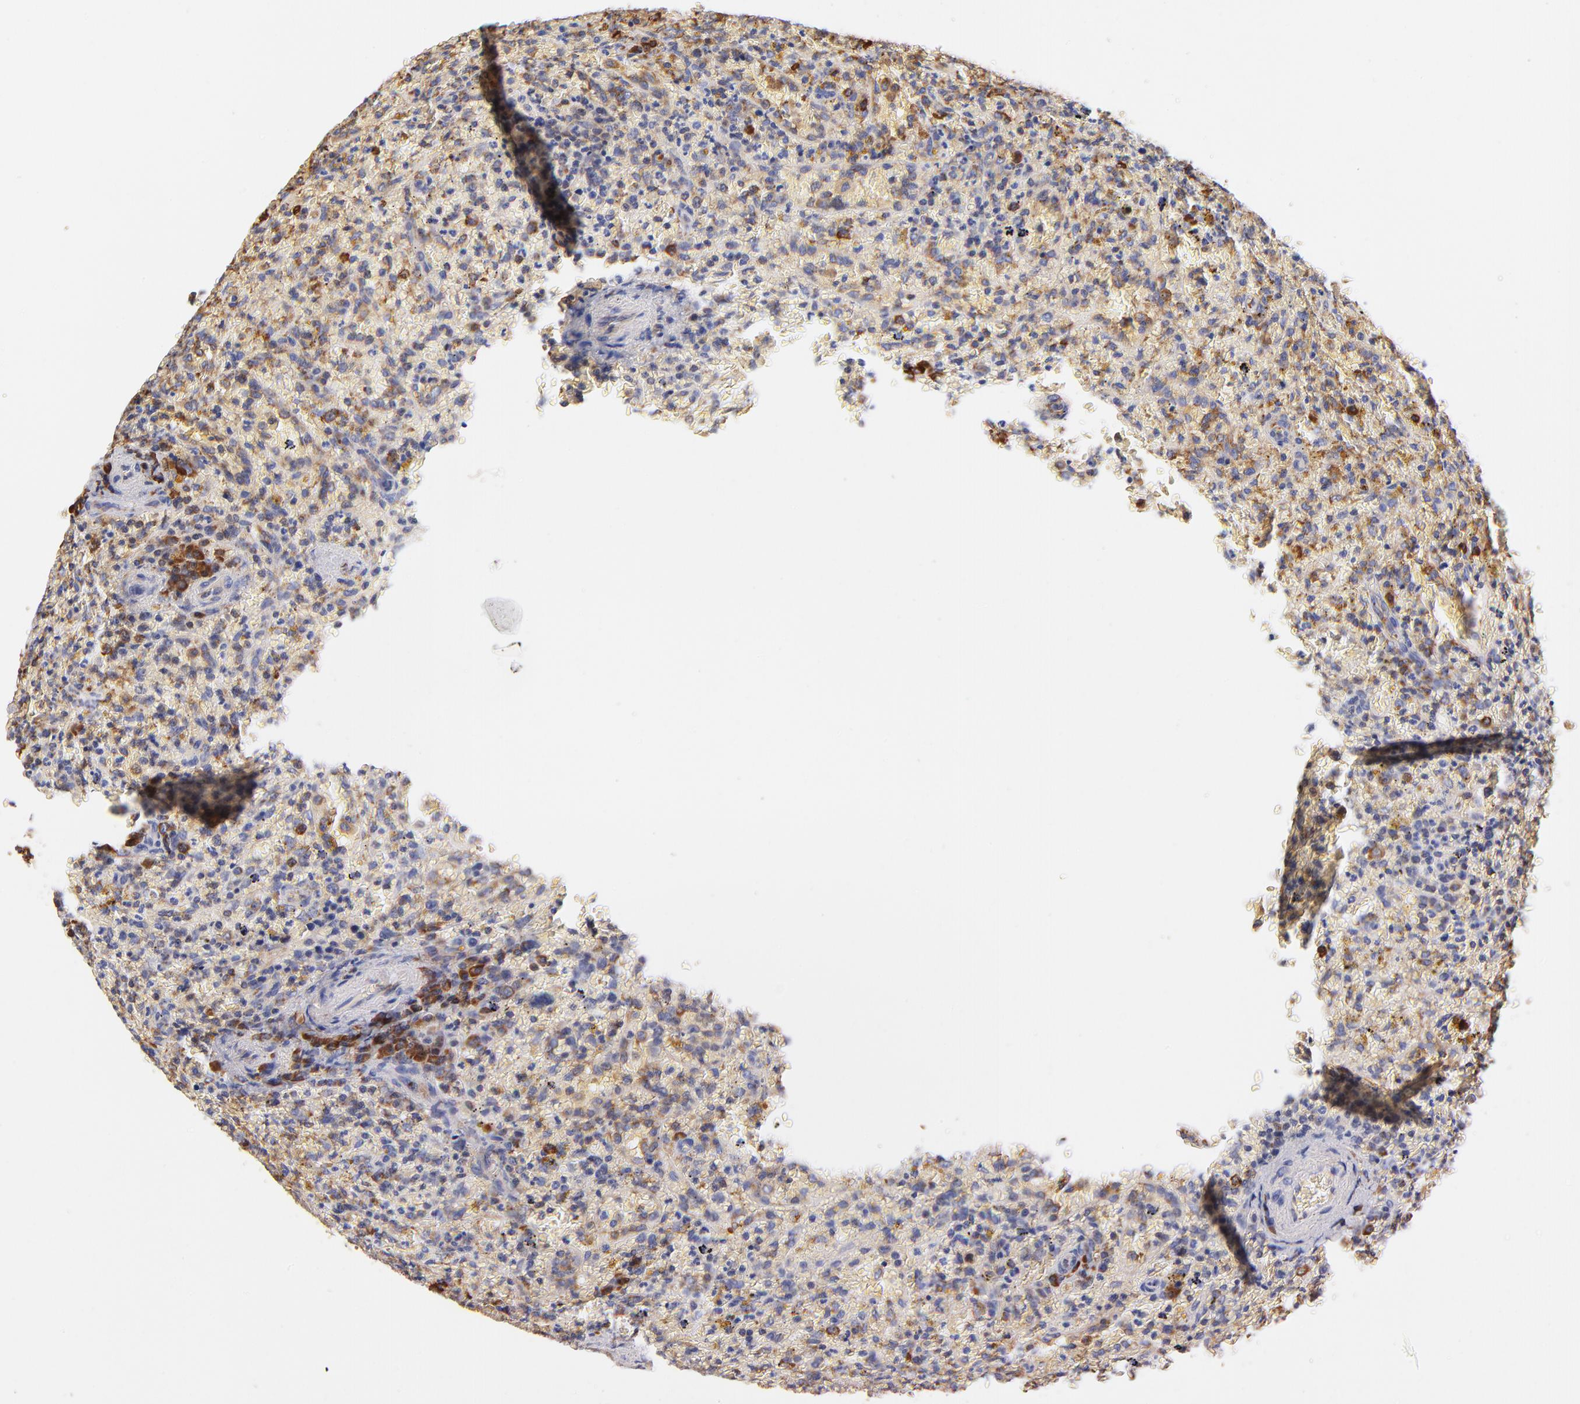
{"staining": {"intensity": "moderate", "quantity": "25%-75%", "location": "cytoplasmic/membranous"}, "tissue": "lymphoma", "cell_type": "Tumor cells", "image_type": "cancer", "snomed": [{"axis": "morphology", "description": "Malignant lymphoma, non-Hodgkin's type, High grade"}, {"axis": "topography", "description": "Spleen"}, {"axis": "topography", "description": "Lymph node"}], "caption": "High-power microscopy captured an IHC micrograph of malignant lymphoma, non-Hodgkin's type (high-grade), revealing moderate cytoplasmic/membranous staining in about 25%-75% of tumor cells.", "gene": "RPL27", "patient": {"sex": "female", "age": 70}}